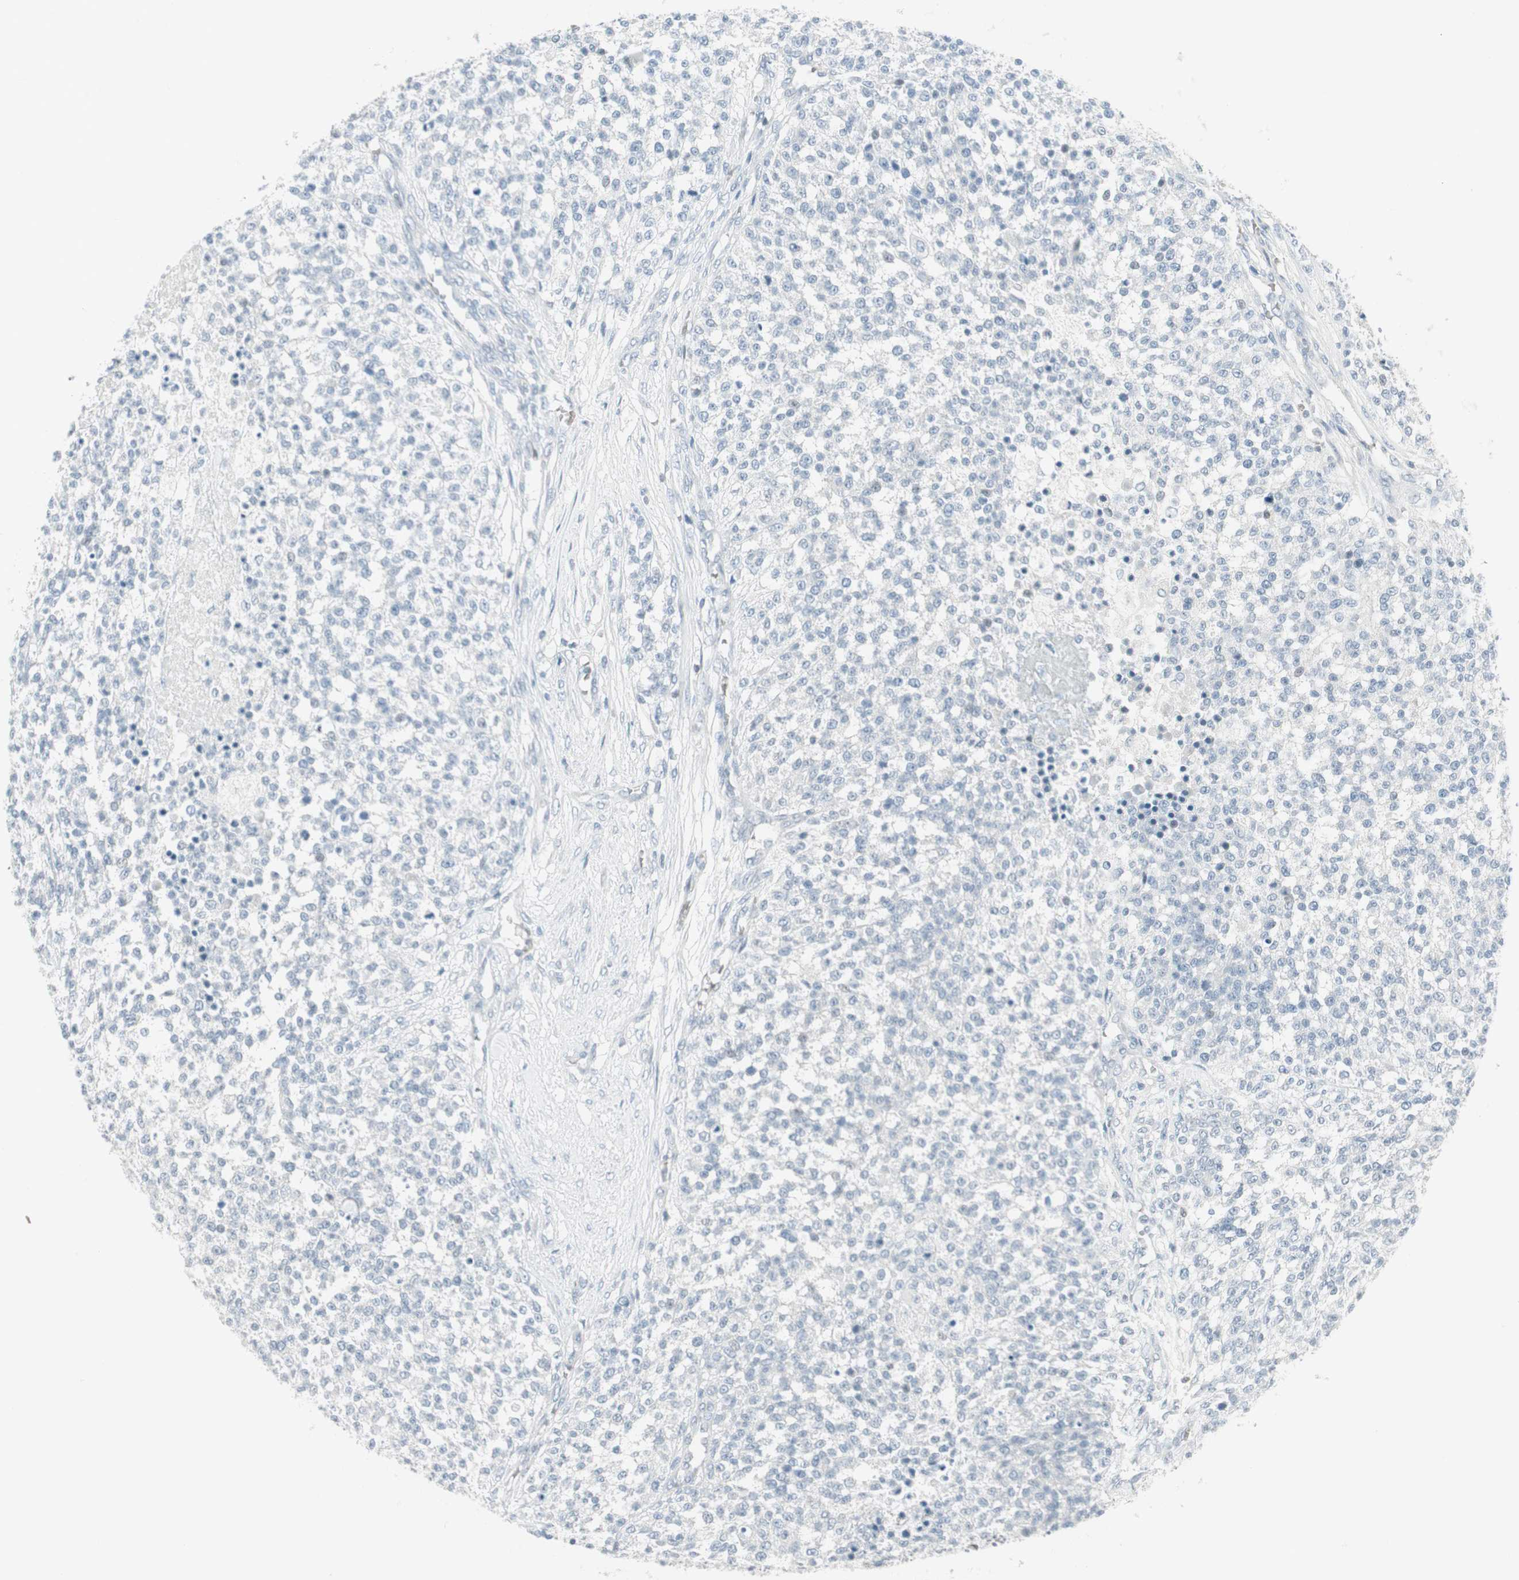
{"staining": {"intensity": "negative", "quantity": "none", "location": "none"}, "tissue": "testis cancer", "cell_type": "Tumor cells", "image_type": "cancer", "snomed": [{"axis": "morphology", "description": "Seminoma, NOS"}, {"axis": "topography", "description": "Testis"}], "caption": "Tumor cells are negative for protein expression in human testis cancer.", "gene": "MAP4K1", "patient": {"sex": "male", "age": 59}}